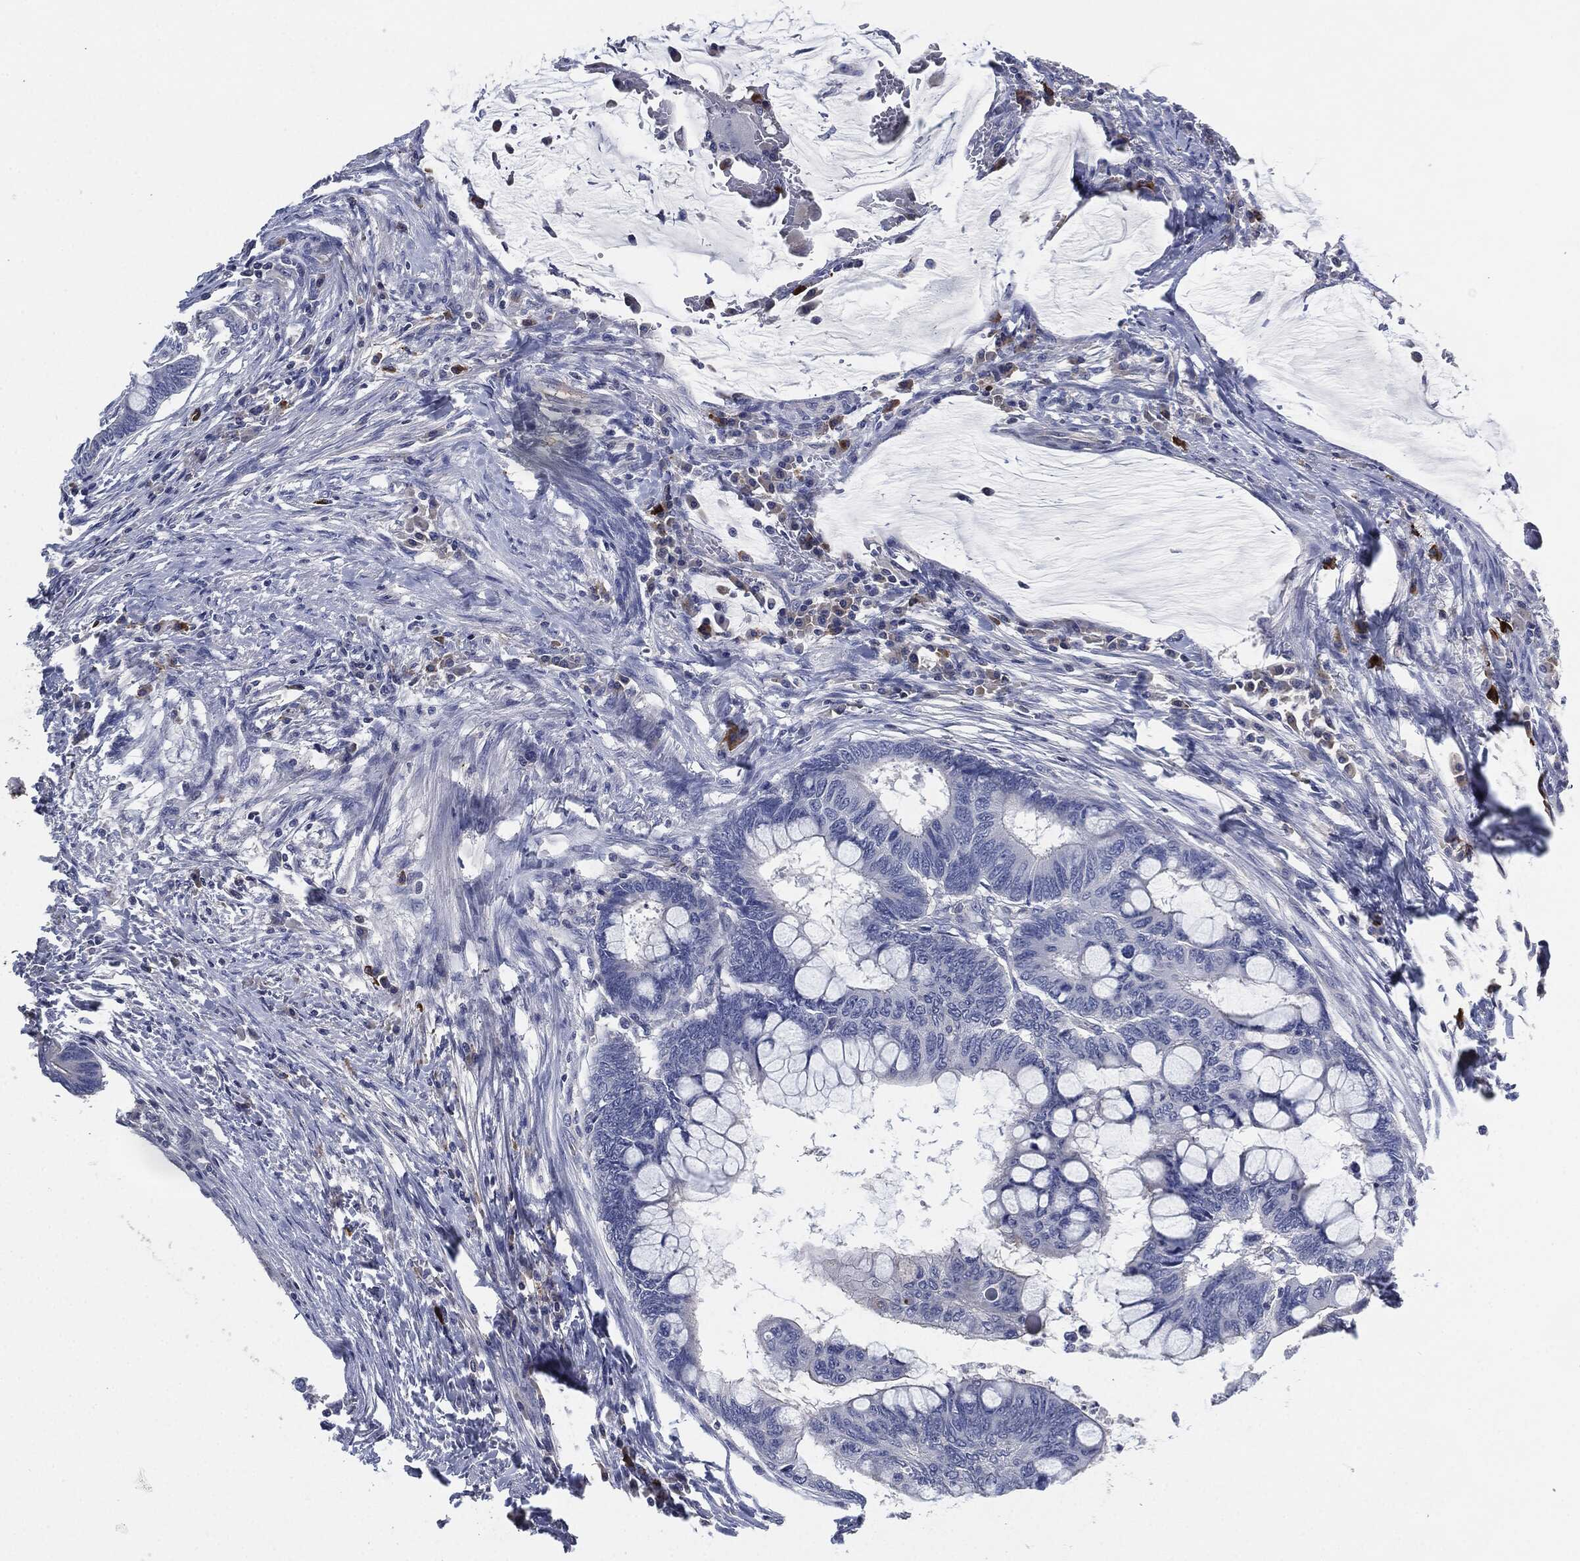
{"staining": {"intensity": "negative", "quantity": "none", "location": "none"}, "tissue": "colorectal cancer", "cell_type": "Tumor cells", "image_type": "cancer", "snomed": [{"axis": "morphology", "description": "Normal tissue, NOS"}, {"axis": "morphology", "description": "Adenocarcinoma, NOS"}, {"axis": "topography", "description": "Rectum"}, {"axis": "topography", "description": "Peripheral nerve tissue"}], "caption": "This is an IHC histopathology image of adenocarcinoma (colorectal). There is no positivity in tumor cells.", "gene": "CD27", "patient": {"sex": "male", "age": 92}}